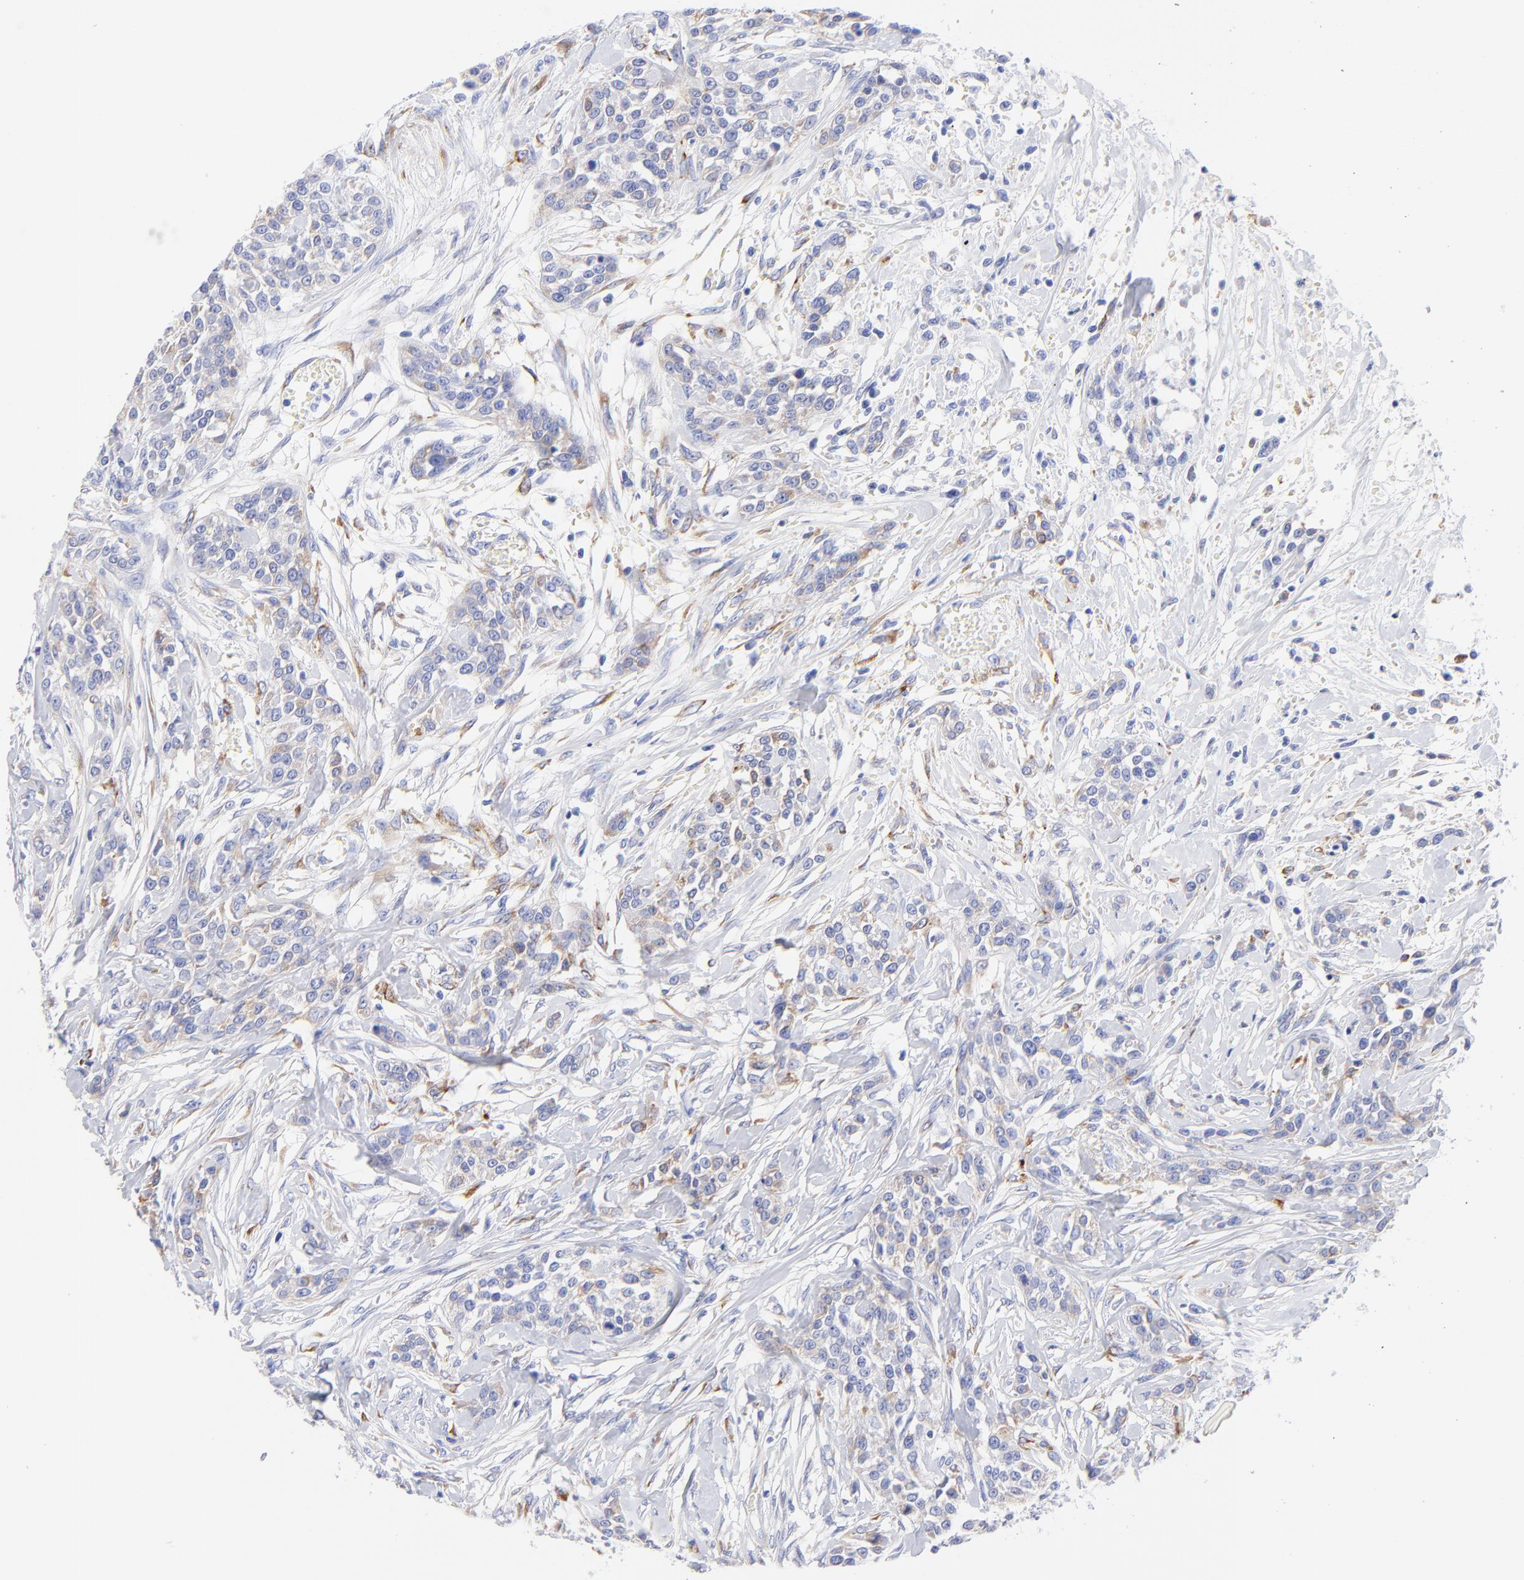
{"staining": {"intensity": "weak", "quantity": "<25%", "location": "cytoplasmic/membranous"}, "tissue": "urothelial cancer", "cell_type": "Tumor cells", "image_type": "cancer", "snomed": [{"axis": "morphology", "description": "Urothelial carcinoma, High grade"}, {"axis": "topography", "description": "Urinary bladder"}], "caption": "Immunohistochemistry (IHC) photomicrograph of neoplastic tissue: urothelial cancer stained with DAB (3,3'-diaminobenzidine) shows no significant protein positivity in tumor cells.", "gene": "C1QTNF6", "patient": {"sex": "male", "age": 56}}